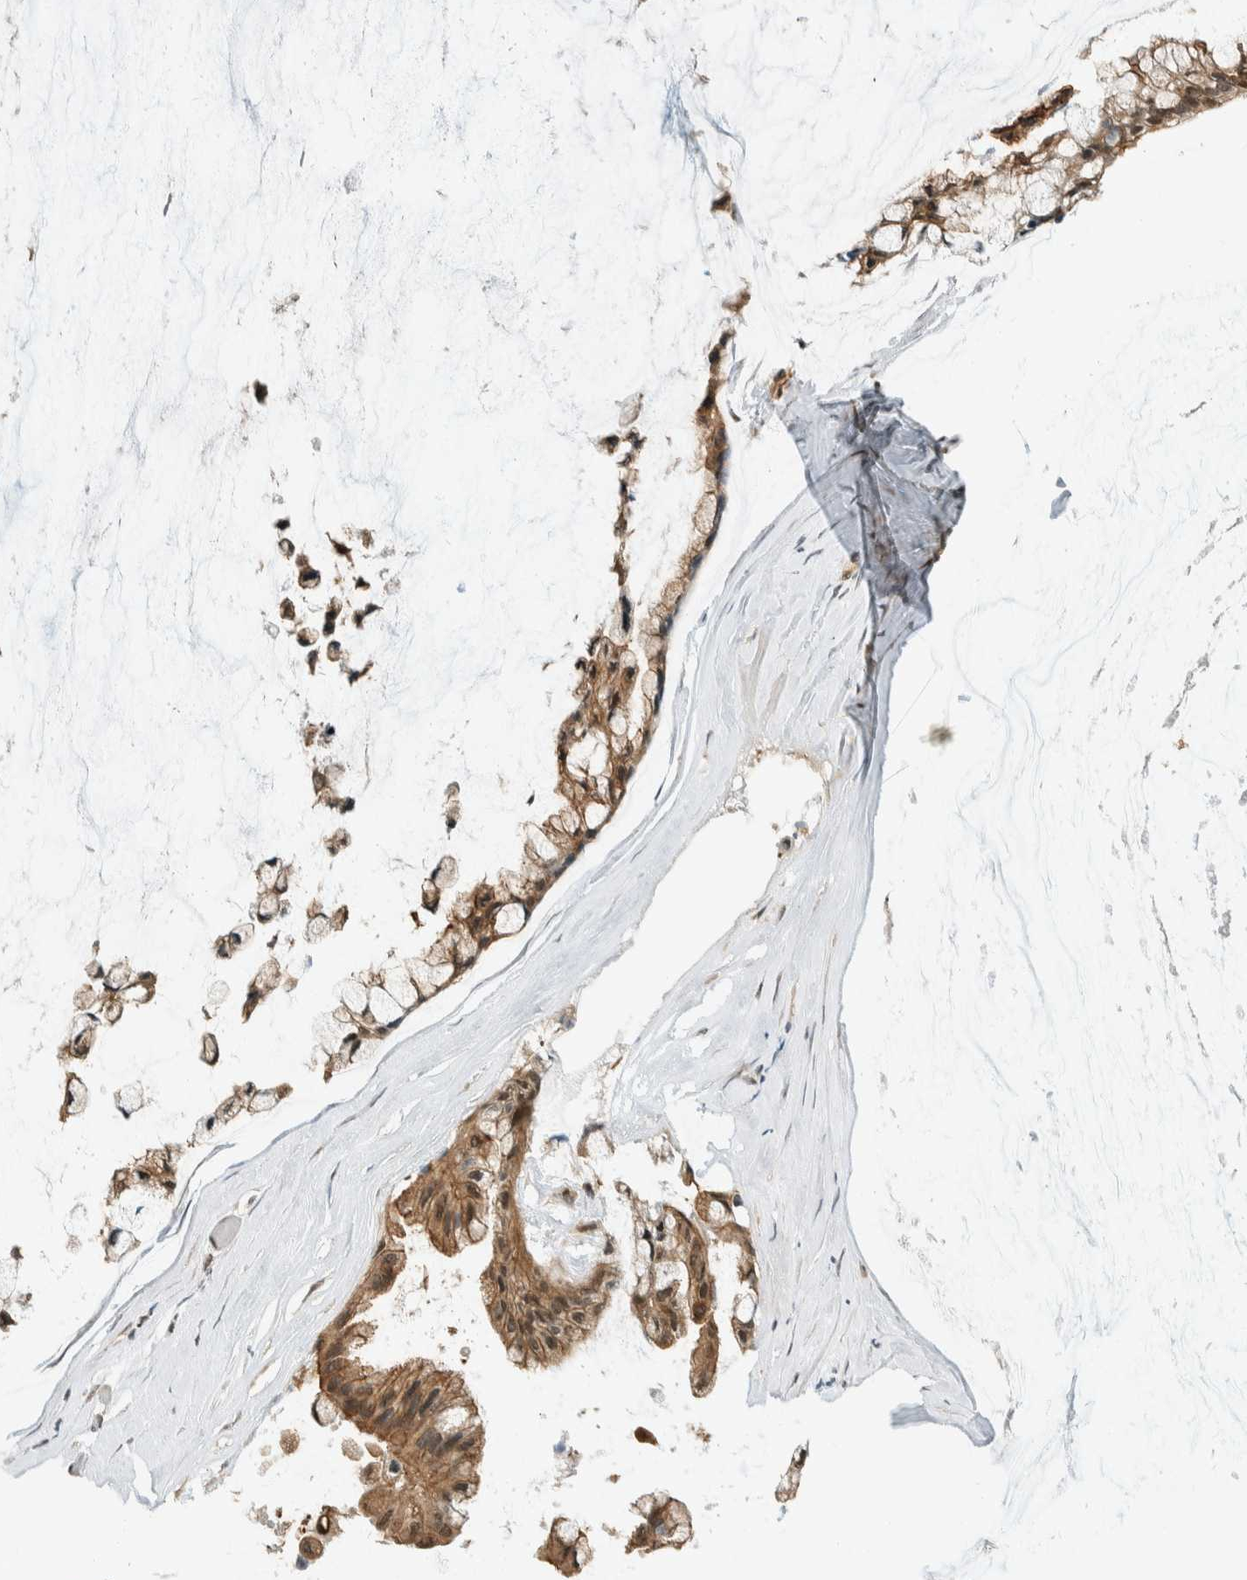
{"staining": {"intensity": "moderate", "quantity": ">75%", "location": "cytoplasmic/membranous,nuclear"}, "tissue": "ovarian cancer", "cell_type": "Tumor cells", "image_type": "cancer", "snomed": [{"axis": "morphology", "description": "Cystadenocarcinoma, mucinous, NOS"}, {"axis": "topography", "description": "Ovary"}], "caption": "Mucinous cystadenocarcinoma (ovarian) stained with immunohistochemistry (IHC) reveals moderate cytoplasmic/membranous and nuclear expression in approximately >75% of tumor cells. The protein of interest is shown in brown color, while the nuclei are stained blue.", "gene": "NIBAN2", "patient": {"sex": "female", "age": 39}}